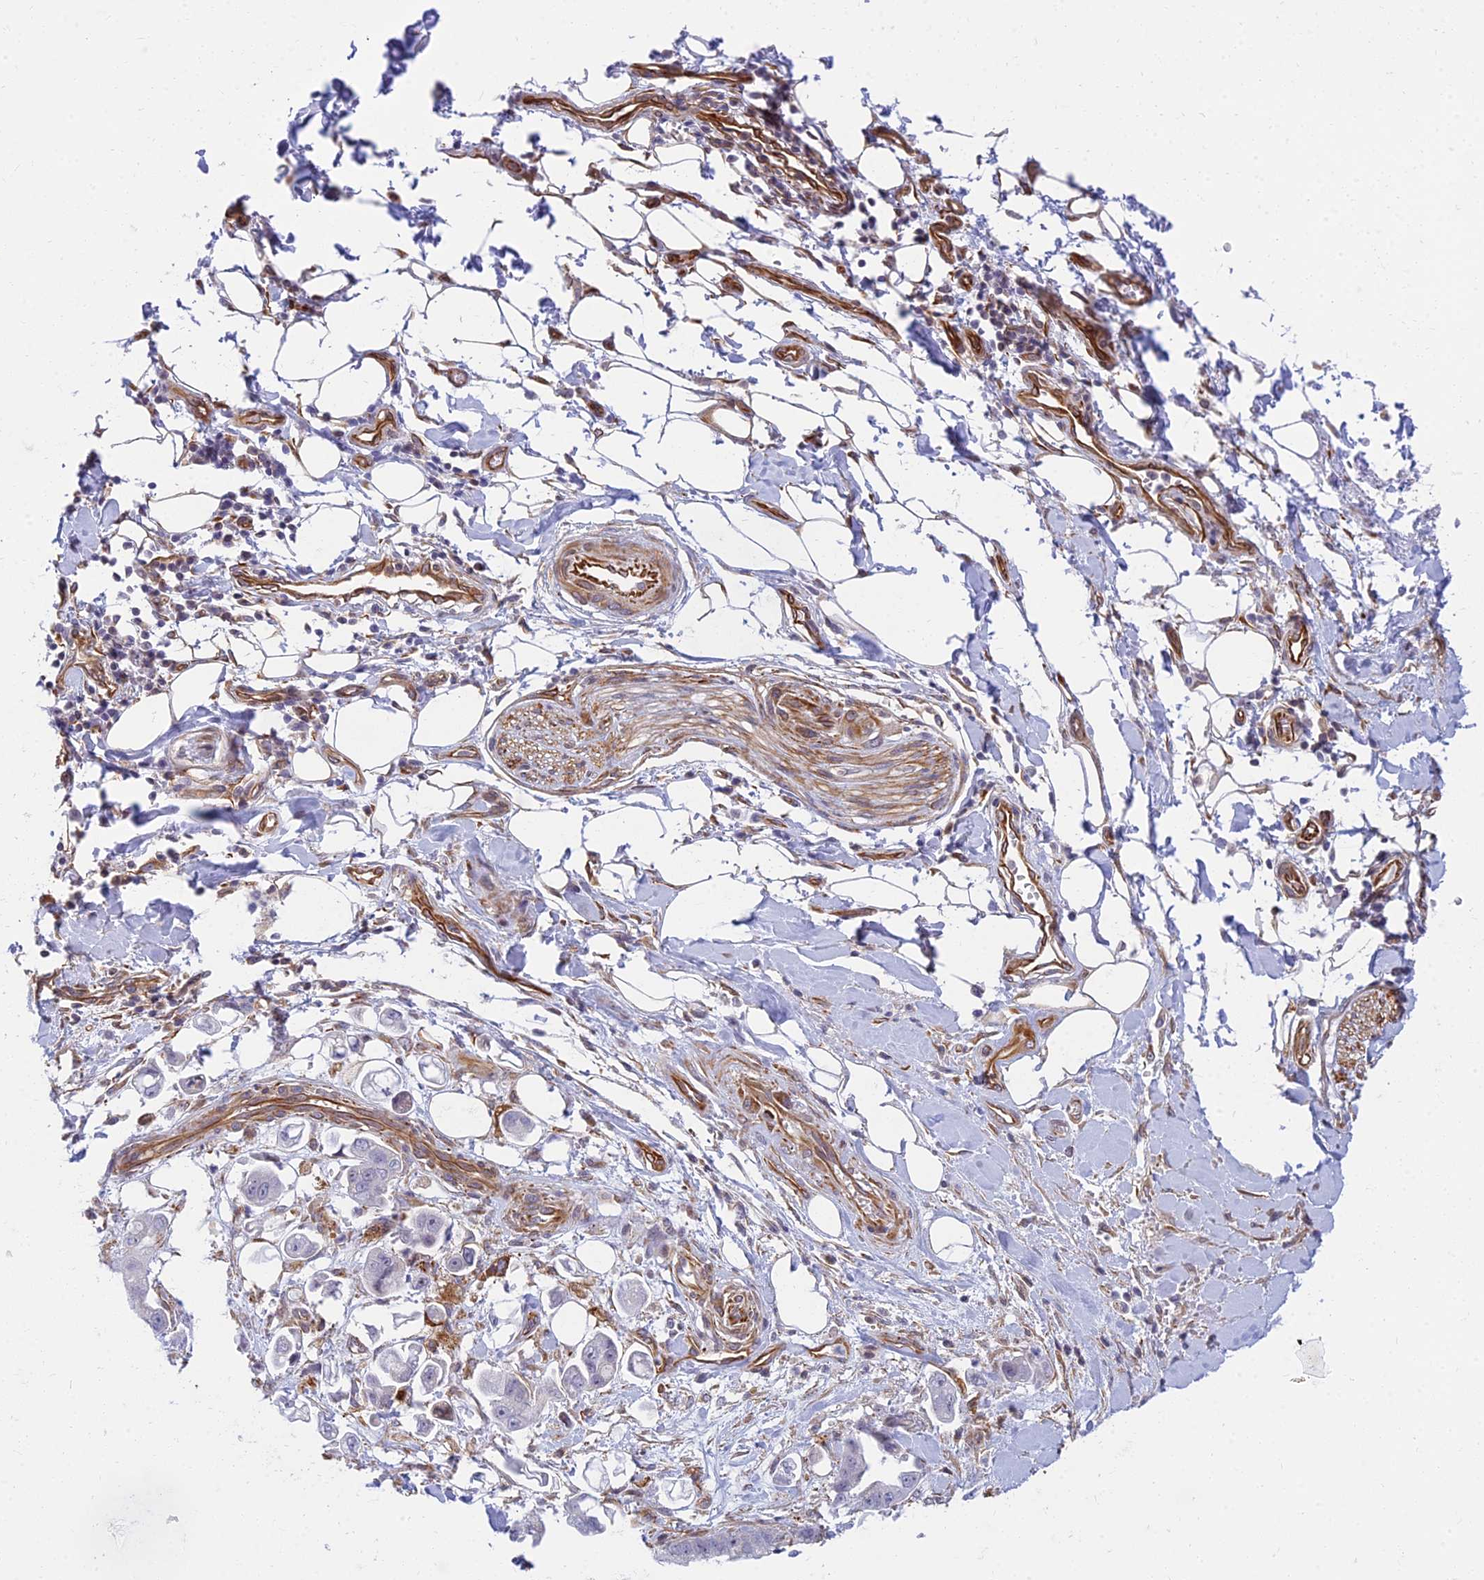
{"staining": {"intensity": "negative", "quantity": "none", "location": "none"}, "tissue": "stomach cancer", "cell_type": "Tumor cells", "image_type": "cancer", "snomed": [{"axis": "morphology", "description": "Adenocarcinoma, NOS"}, {"axis": "topography", "description": "Stomach"}], "caption": "Protein analysis of stomach cancer (adenocarcinoma) shows no significant expression in tumor cells.", "gene": "SAPCD2", "patient": {"sex": "male", "age": 62}}